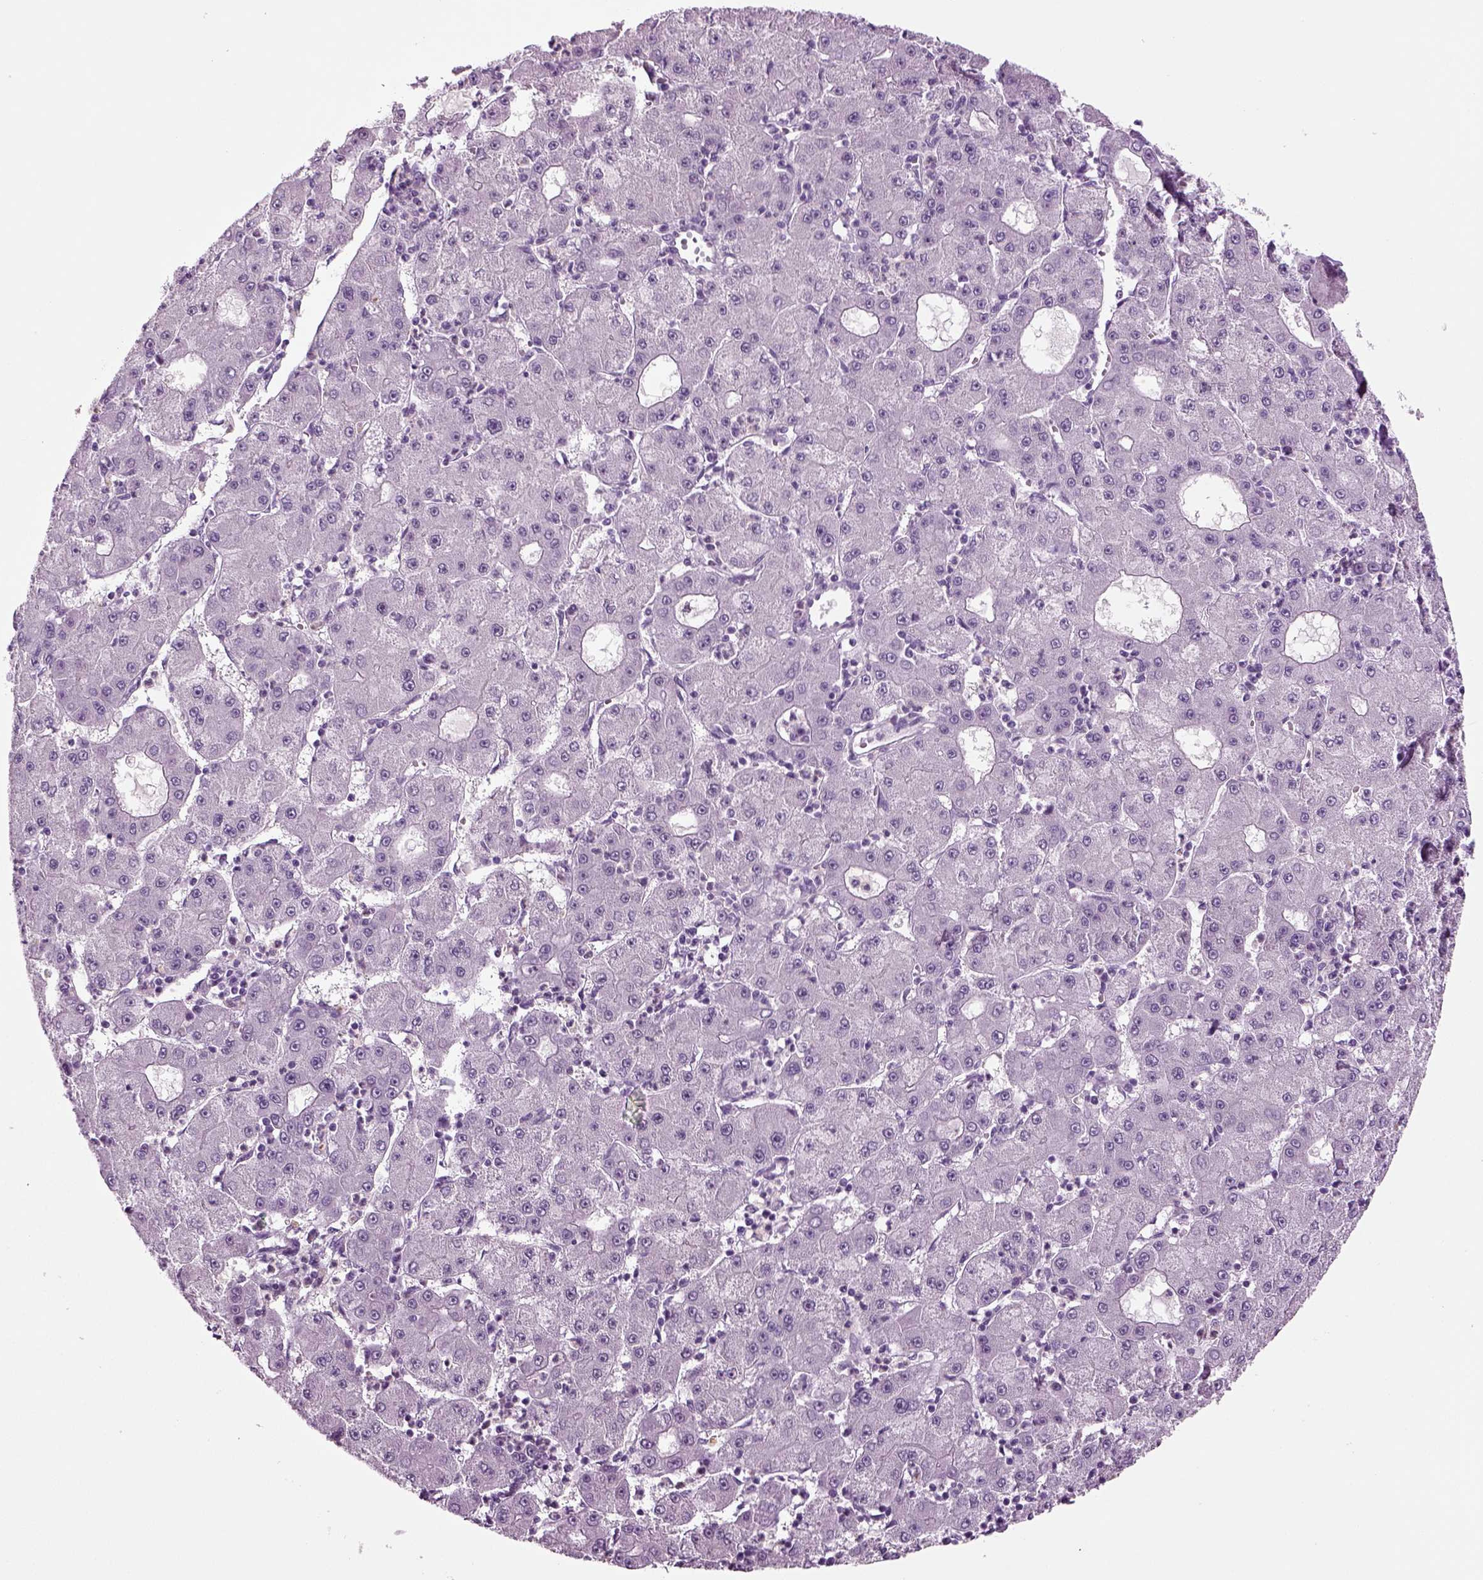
{"staining": {"intensity": "negative", "quantity": "none", "location": "none"}, "tissue": "liver cancer", "cell_type": "Tumor cells", "image_type": "cancer", "snomed": [{"axis": "morphology", "description": "Carcinoma, Hepatocellular, NOS"}, {"axis": "topography", "description": "Liver"}], "caption": "Tumor cells show no significant expression in liver cancer.", "gene": "CRABP1", "patient": {"sex": "male", "age": 73}}